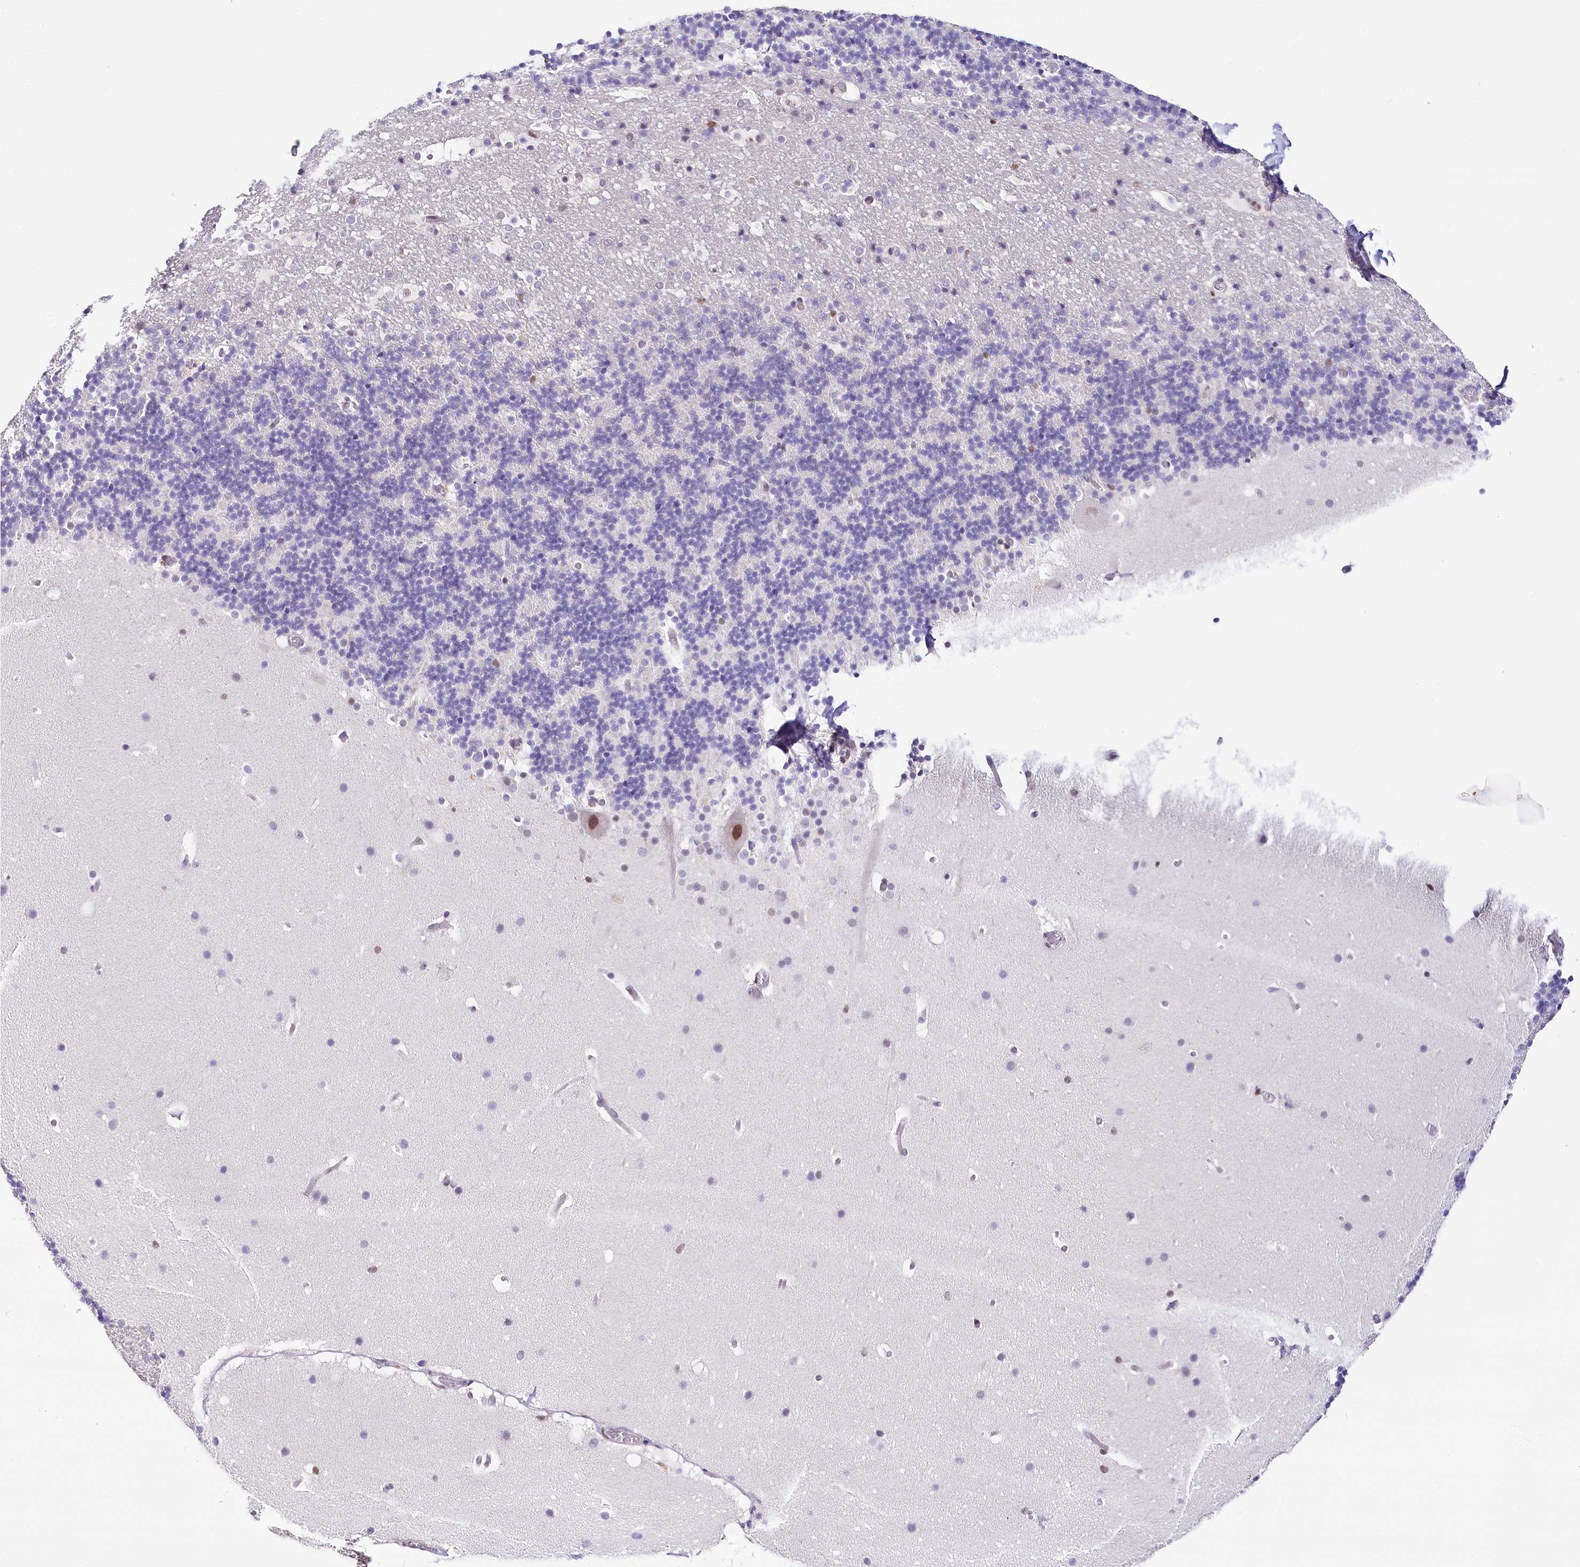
{"staining": {"intensity": "negative", "quantity": "none", "location": "none"}, "tissue": "cerebellum", "cell_type": "Cells in granular layer", "image_type": "normal", "snomed": [{"axis": "morphology", "description": "Normal tissue, NOS"}, {"axis": "topography", "description": "Cerebellum"}], "caption": "Immunohistochemistry micrograph of normal cerebellum: cerebellum stained with DAB displays no significant protein positivity in cells in granular layer. The staining was performed using DAB (3,3'-diaminobenzidine) to visualize the protein expression in brown, while the nuclei were stained in blue with hematoxylin (Magnification: 20x).", "gene": "TP53", "patient": {"sex": "male", "age": 57}}